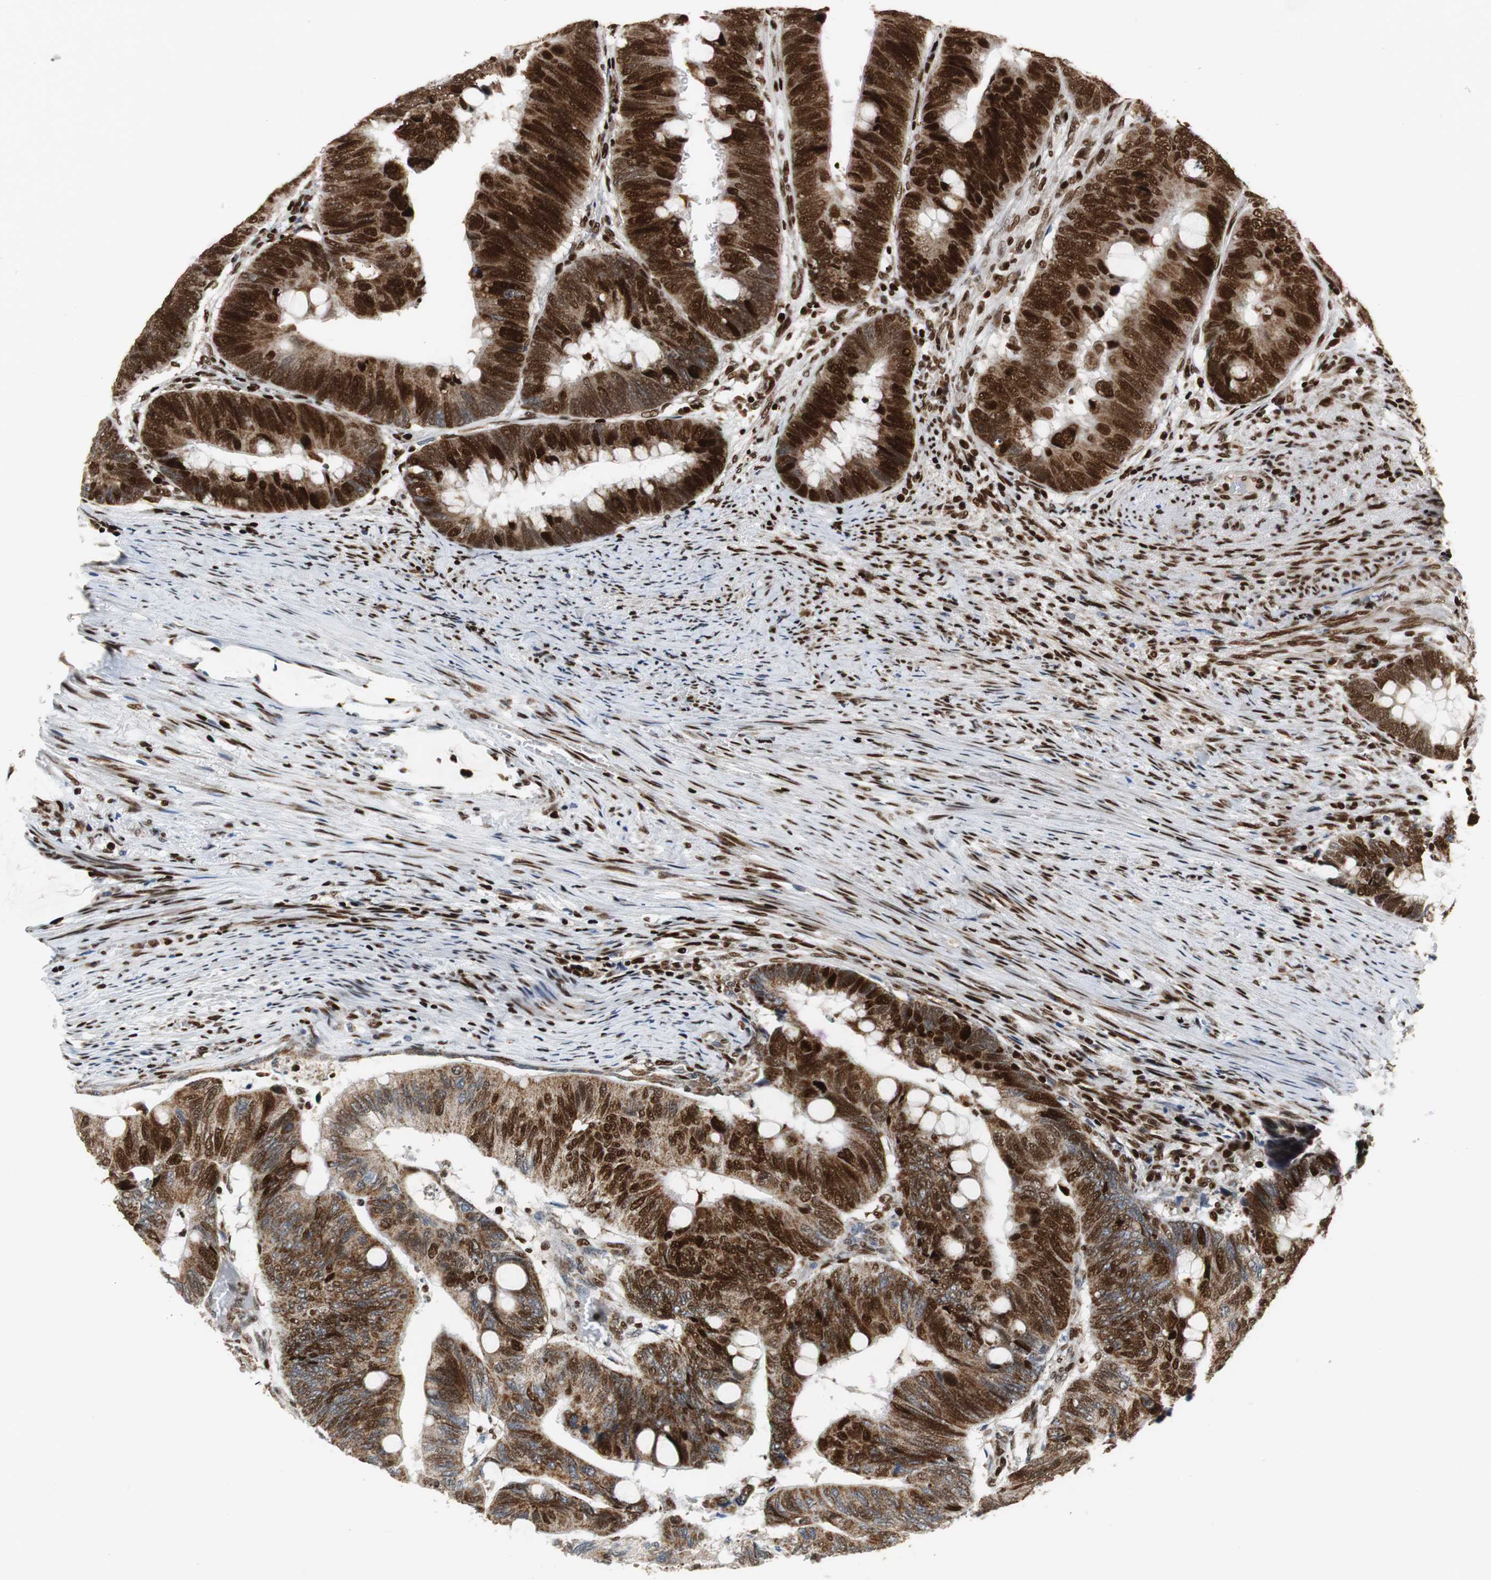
{"staining": {"intensity": "strong", "quantity": ">75%", "location": "cytoplasmic/membranous,nuclear"}, "tissue": "colorectal cancer", "cell_type": "Tumor cells", "image_type": "cancer", "snomed": [{"axis": "morphology", "description": "Normal tissue, NOS"}, {"axis": "morphology", "description": "Adenocarcinoma, NOS"}, {"axis": "topography", "description": "Rectum"}, {"axis": "topography", "description": "Peripheral nerve tissue"}], "caption": "Colorectal adenocarcinoma was stained to show a protein in brown. There is high levels of strong cytoplasmic/membranous and nuclear positivity in approximately >75% of tumor cells.", "gene": "HDAC1", "patient": {"sex": "male", "age": 92}}